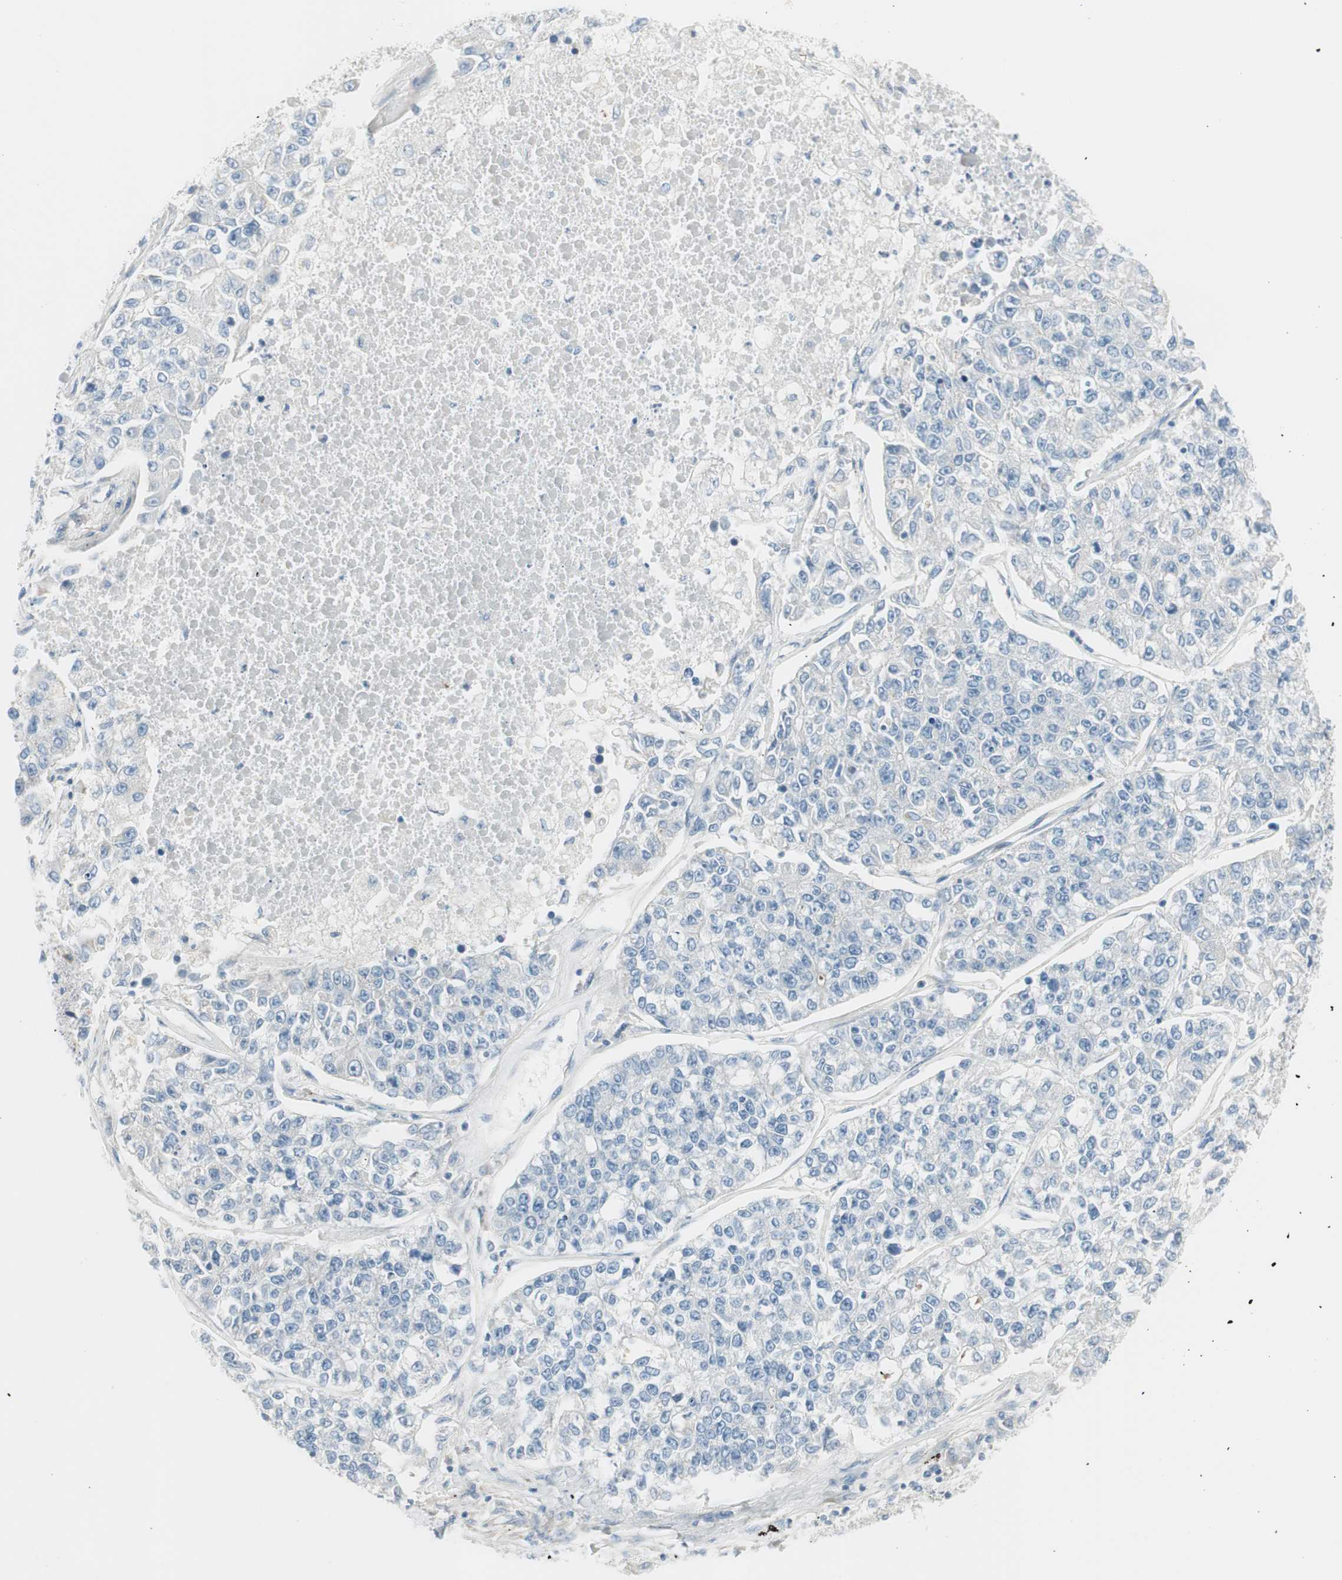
{"staining": {"intensity": "negative", "quantity": "none", "location": "none"}, "tissue": "lung cancer", "cell_type": "Tumor cells", "image_type": "cancer", "snomed": [{"axis": "morphology", "description": "Adenocarcinoma, NOS"}, {"axis": "topography", "description": "Lung"}], "caption": "This is an IHC micrograph of human lung adenocarcinoma. There is no staining in tumor cells.", "gene": "CACNA2D1", "patient": {"sex": "male", "age": 49}}